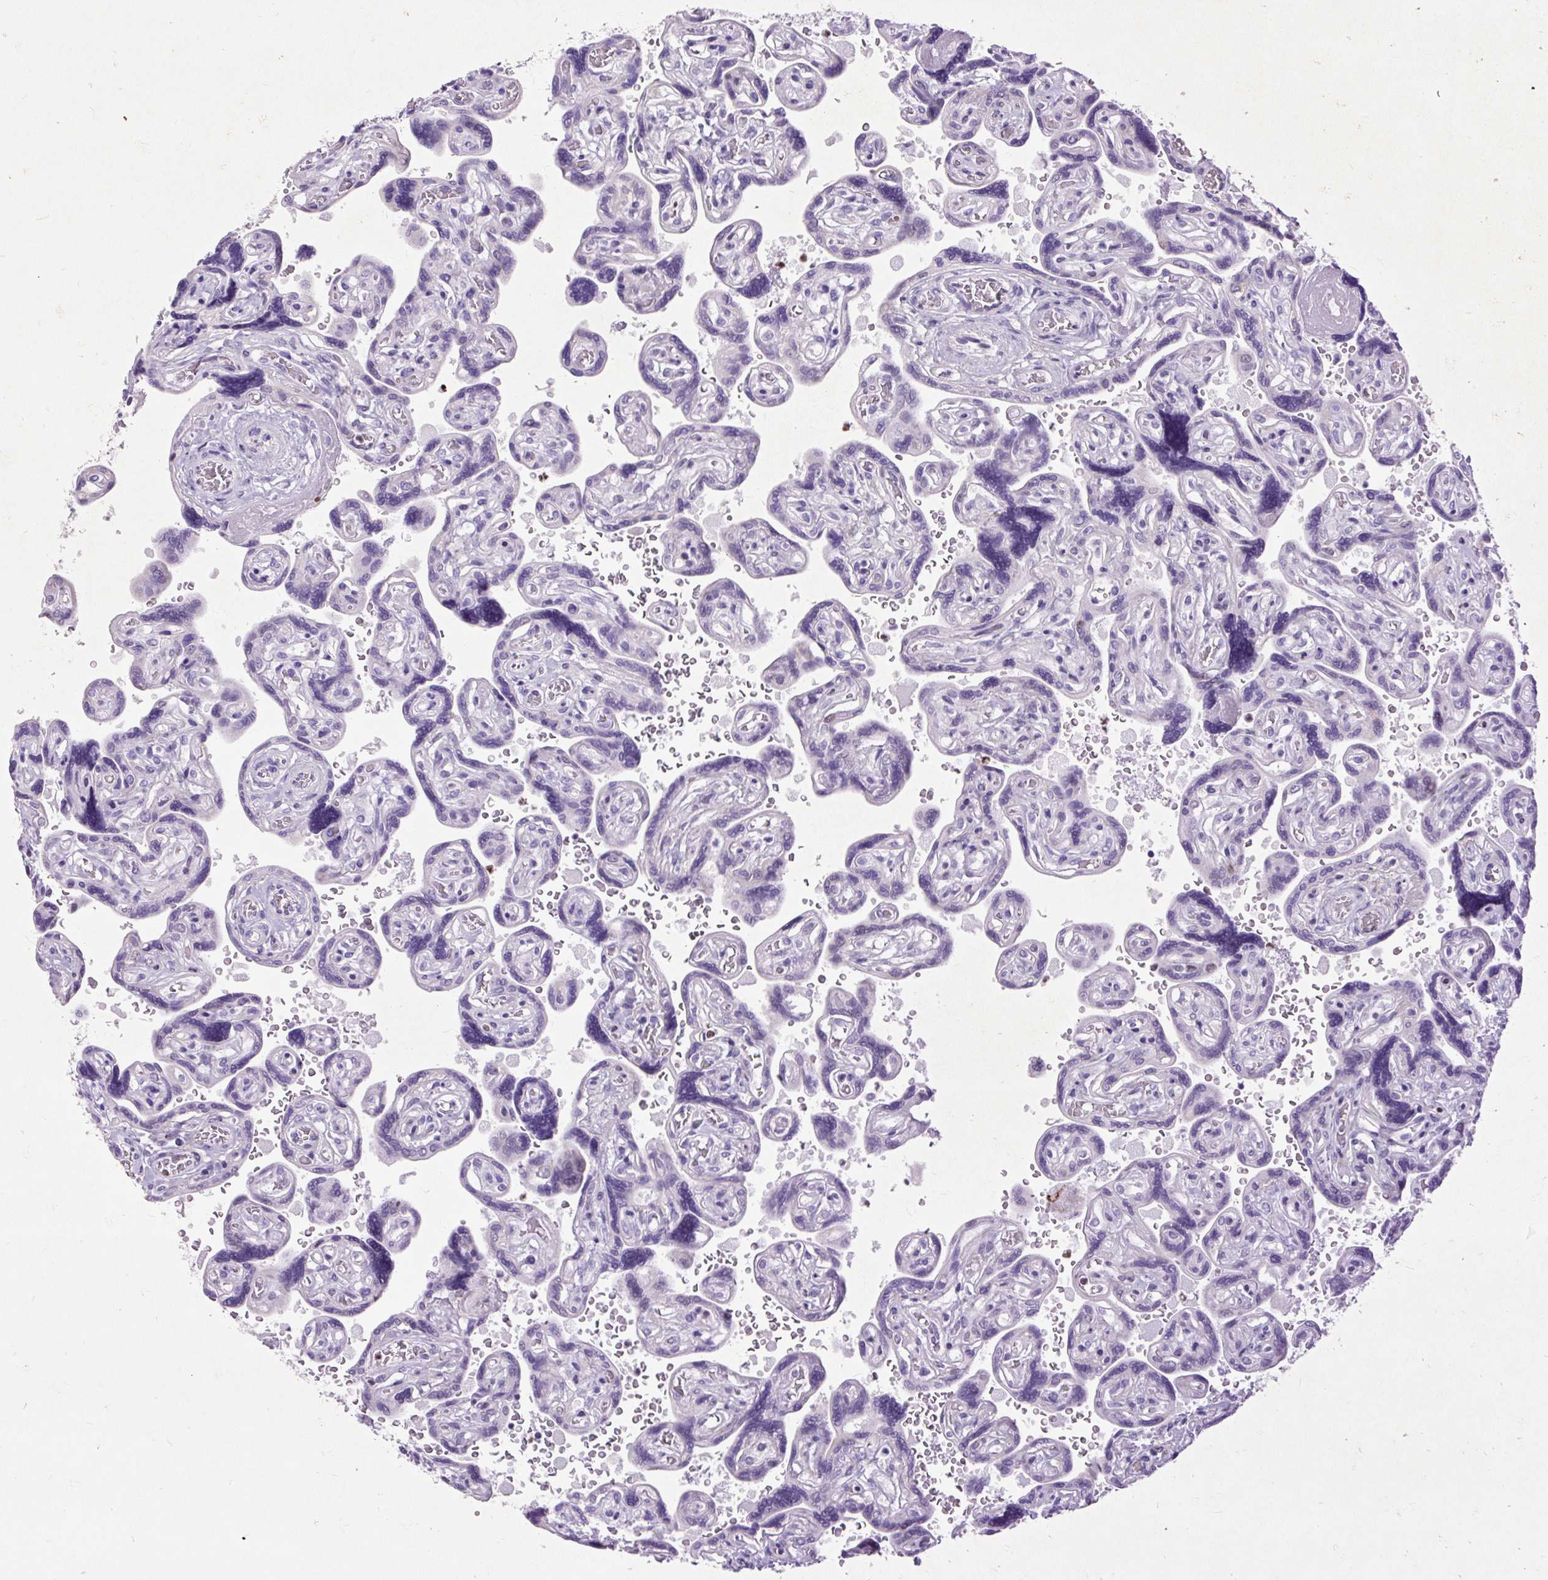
{"staining": {"intensity": "negative", "quantity": "none", "location": "none"}, "tissue": "placenta", "cell_type": "Trophoblastic cells", "image_type": "normal", "snomed": [{"axis": "morphology", "description": "Normal tissue, NOS"}, {"axis": "topography", "description": "Placenta"}], "caption": "This is an IHC image of benign placenta. There is no expression in trophoblastic cells.", "gene": "SPC24", "patient": {"sex": "female", "age": 32}}